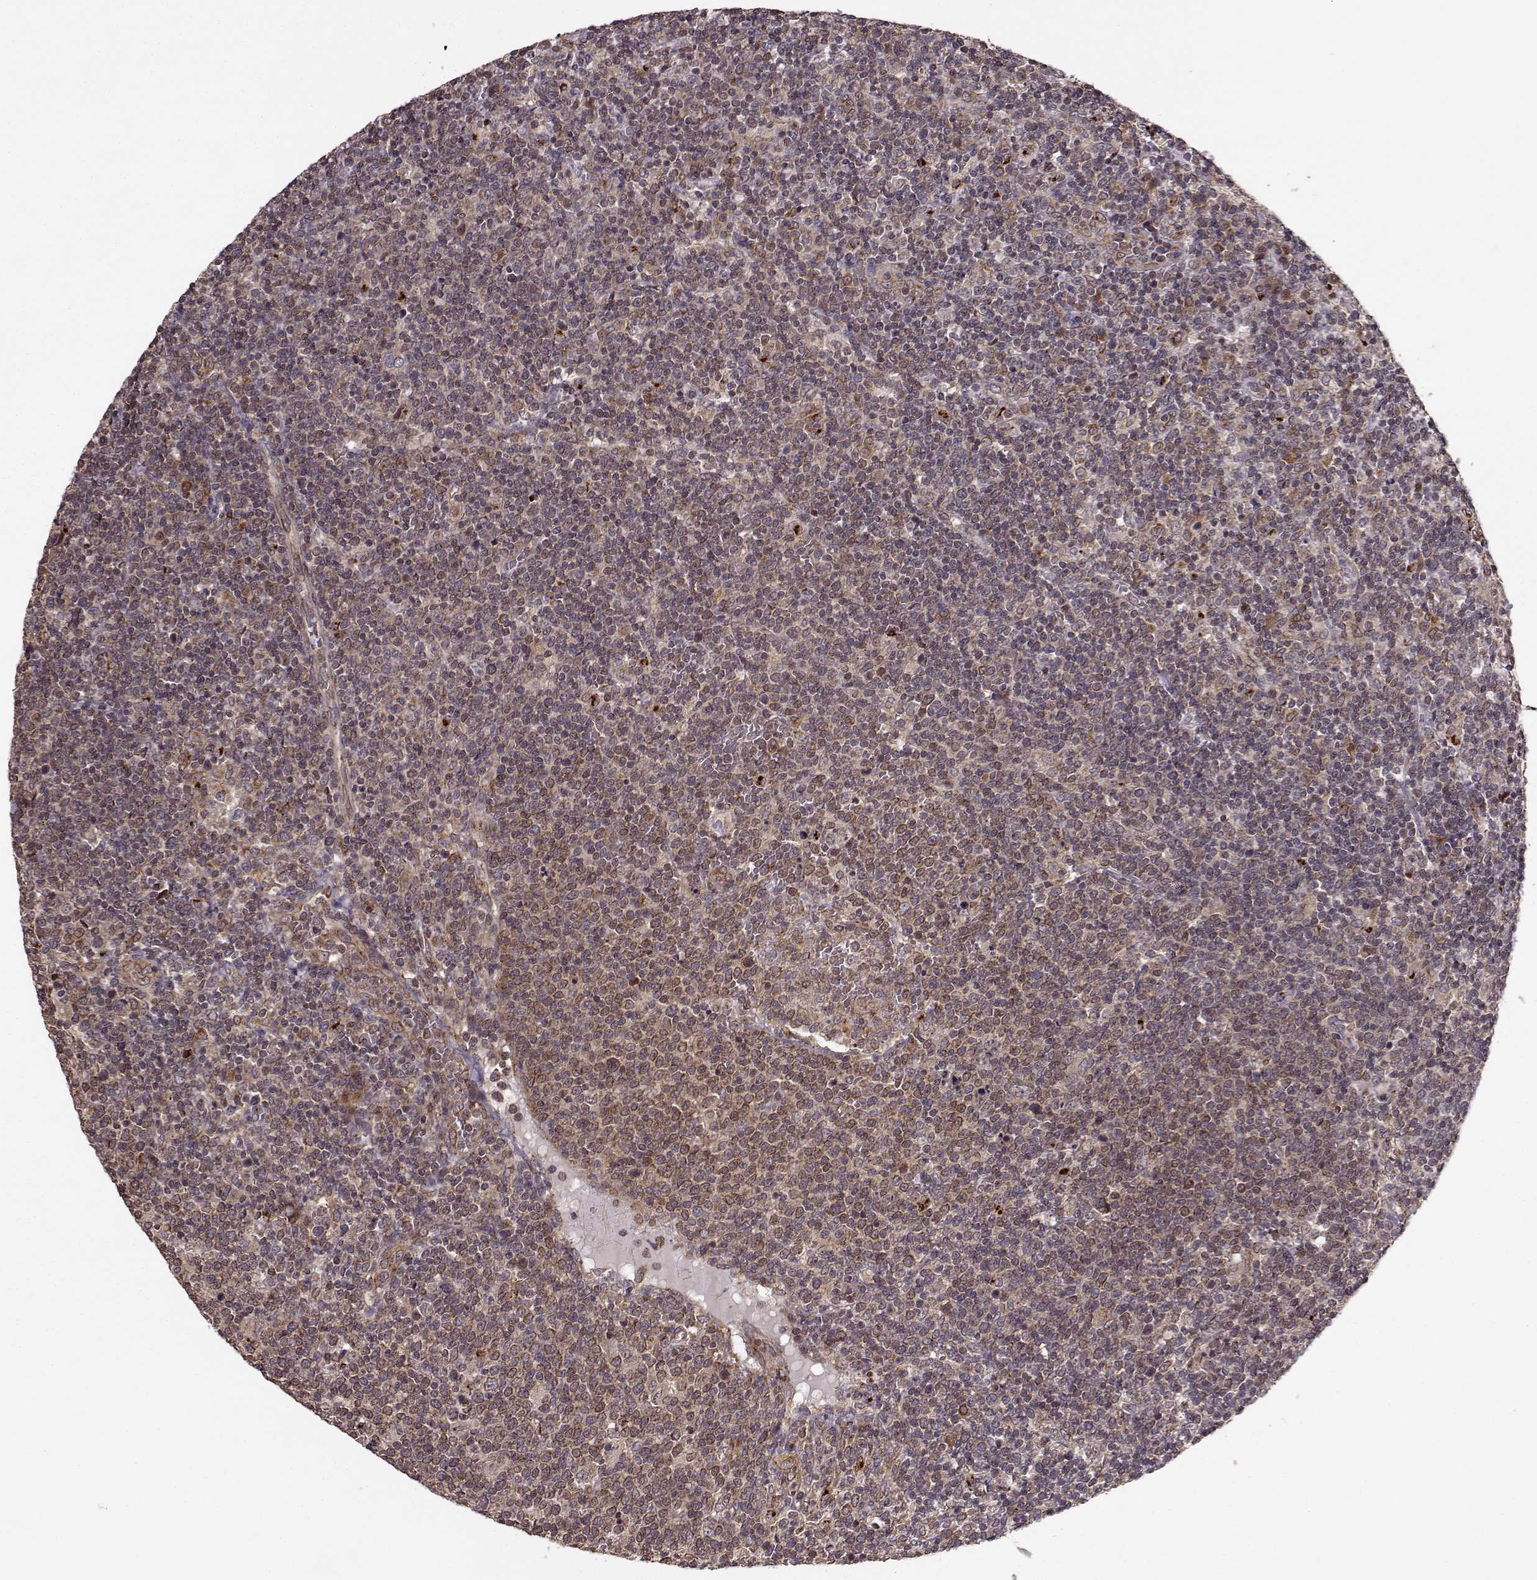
{"staining": {"intensity": "weak", "quantity": ">75%", "location": "cytoplasmic/membranous"}, "tissue": "lymphoma", "cell_type": "Tumor cells", "image_type": "cancer", "snomed": [{"axis": "morphology", "description": "Malignant lymphoma, non-Hodgkin's type, High grade"}, {"axis": "topography", "description": "Lymph node"}], "caption": "Protein staining shows weak cytoplasmic/membranous positivity in approximately >75% of tumor cells in lymphoma.", "gene": "YIPF5", "patient": {"sex": "male", "age": 61}}